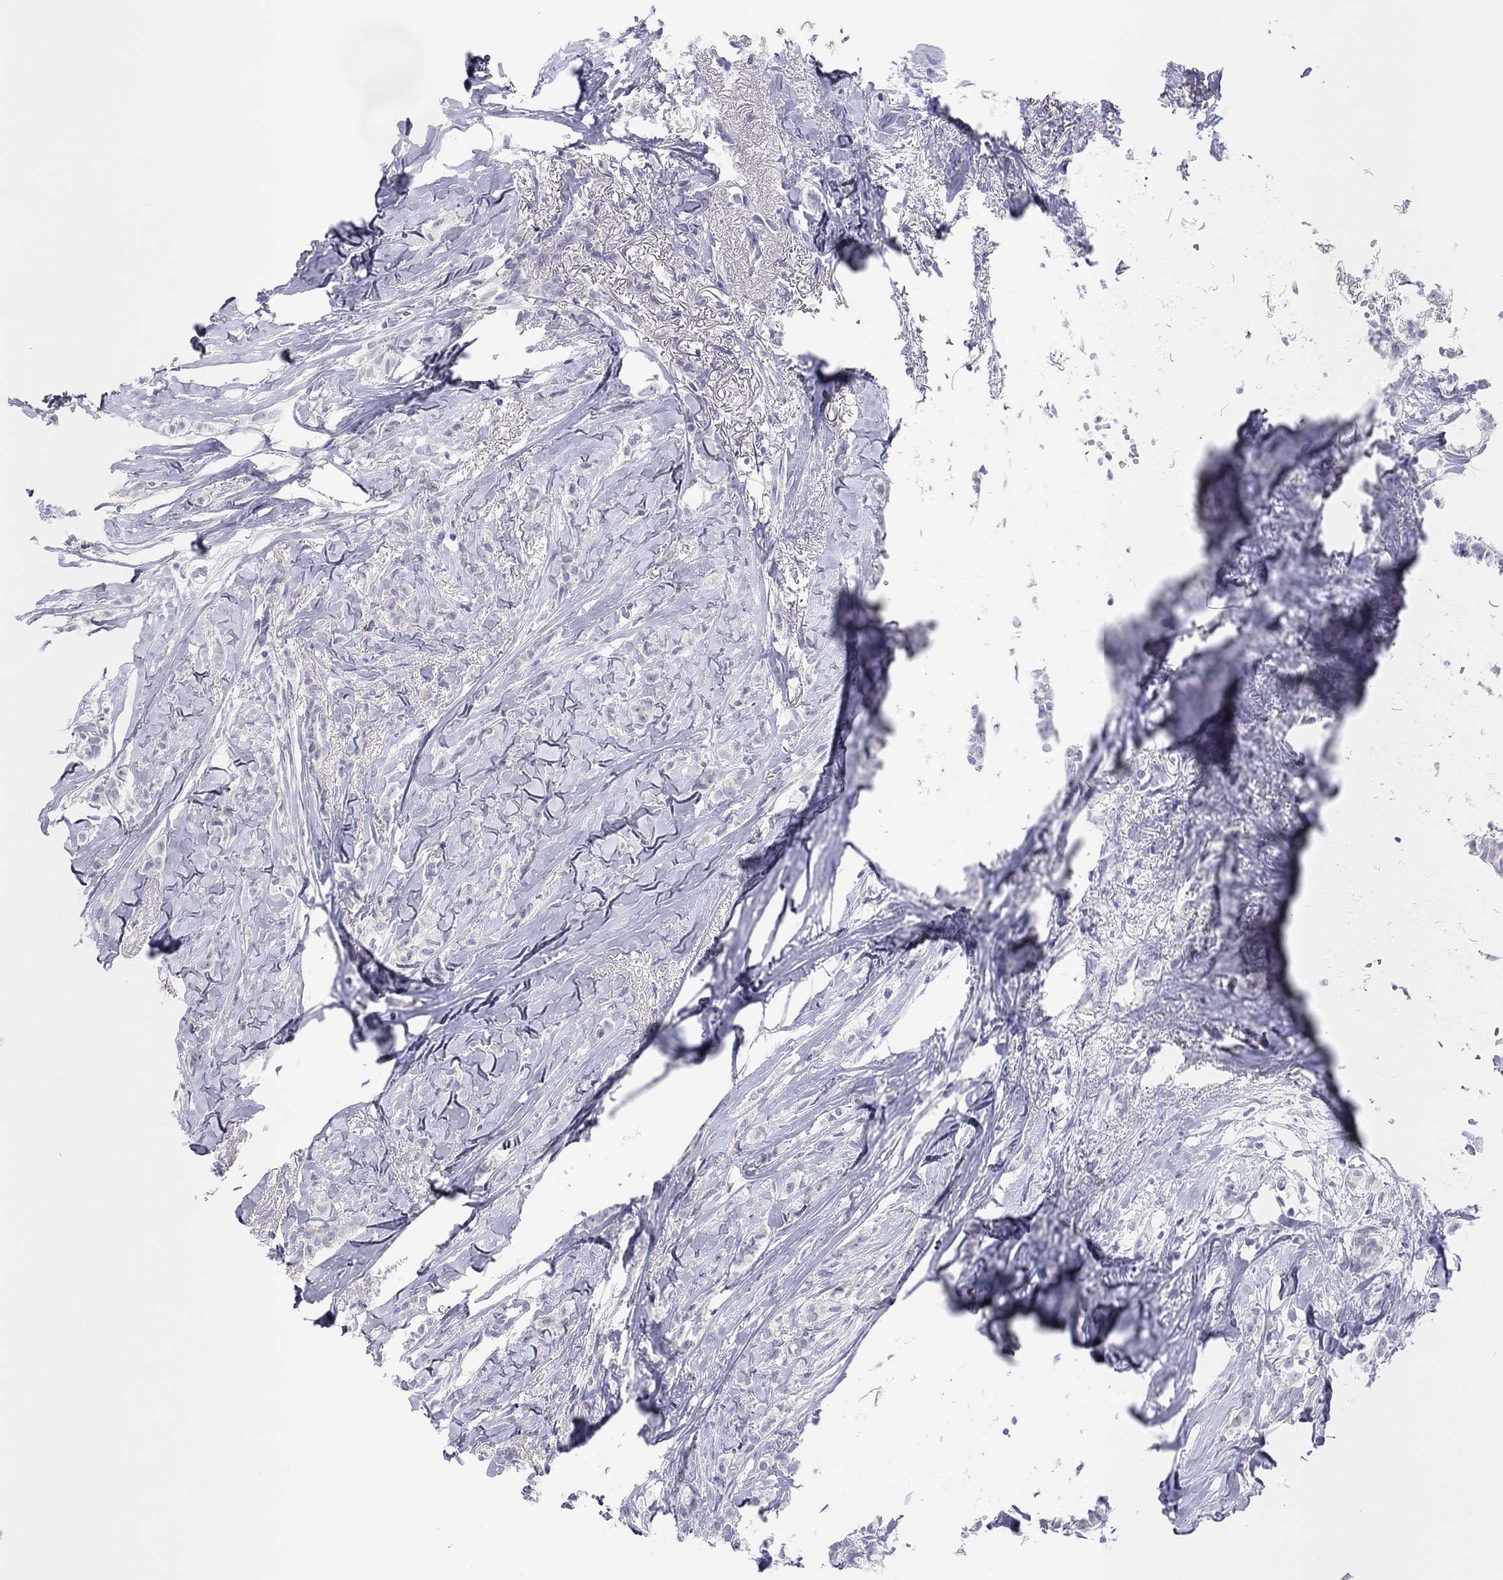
{"staining": {"intensity": "negative", "quantity": "none", "location": "none"}, "tissue": "breast cancer", "cell_type": "Tumor cells", "image_type": "cancer", "snomed": [{"axis": "morphology", "description": "Duct carcinoma"}, {"axis": "topography", "description": "Breast"}], "caption": "Human intraductal carcinoma (breast) stained for a protein using immunohistochemistry (IHC) demonstrates no expression in tumor cells.", "gene": "CPNE6", "patient": {"sex": "female", "age": 85}}